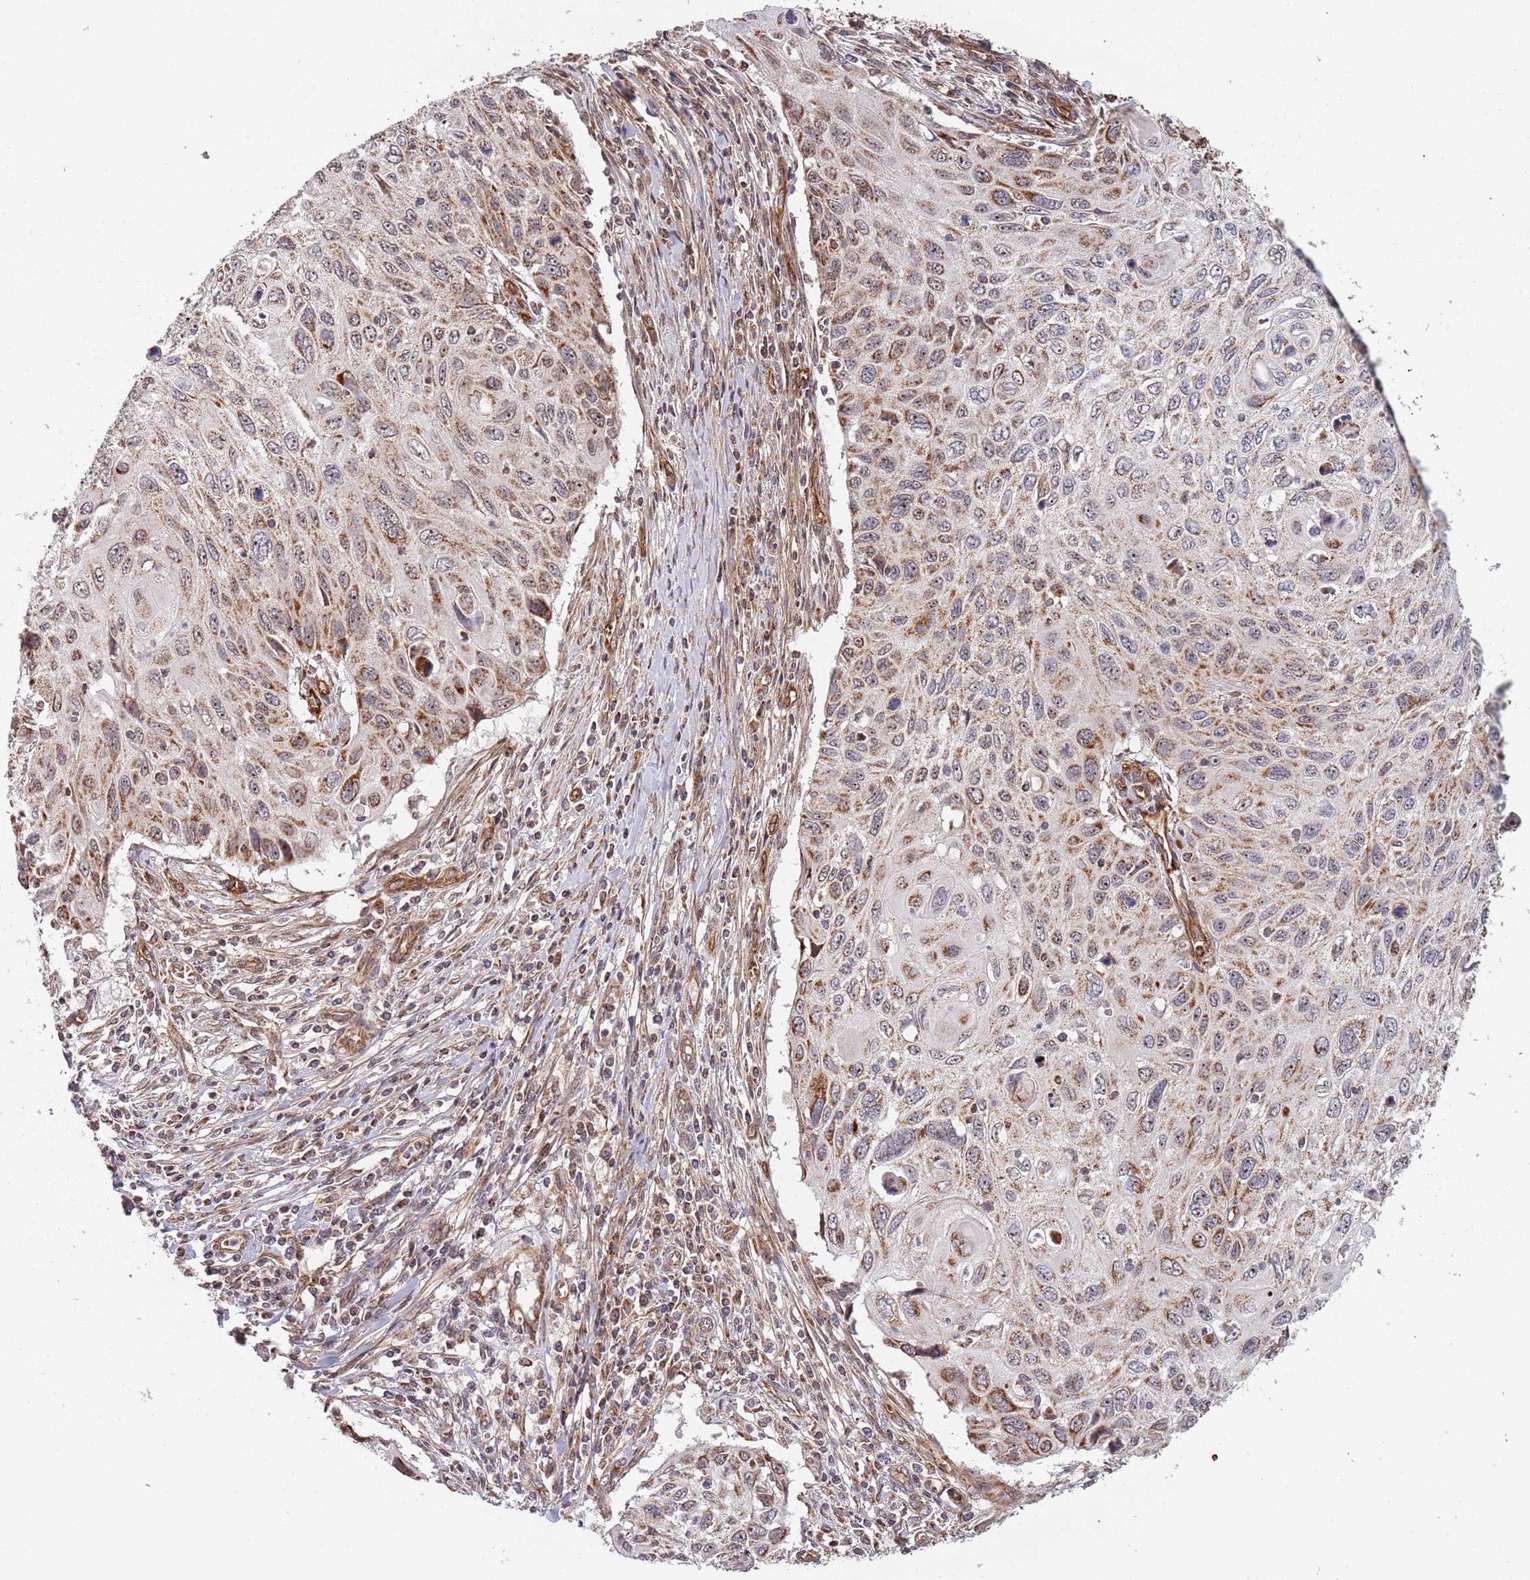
{"staining": {"intensity": "moderate", "quantity": ">75%", "location": "cytoplasmic/membranous"}, "tissue": "cervical cancer", "cell_type": "Tumor cells", "image_type": "cancer", "snomed": [{"axis": "morphology", "description": "Squamous cell carcinoma, NOS"}, {"axis": "topography", "description": "Cervix"}], "caption": "Human cervical squamous cell carcinoma stained for a protein (brown) exhibits moderate cytoplasmic/membranous positive expression in approximately >75% of tumor cells.", "gene": "DCHS1", "patient": {"sex": "female", "age": 70}}